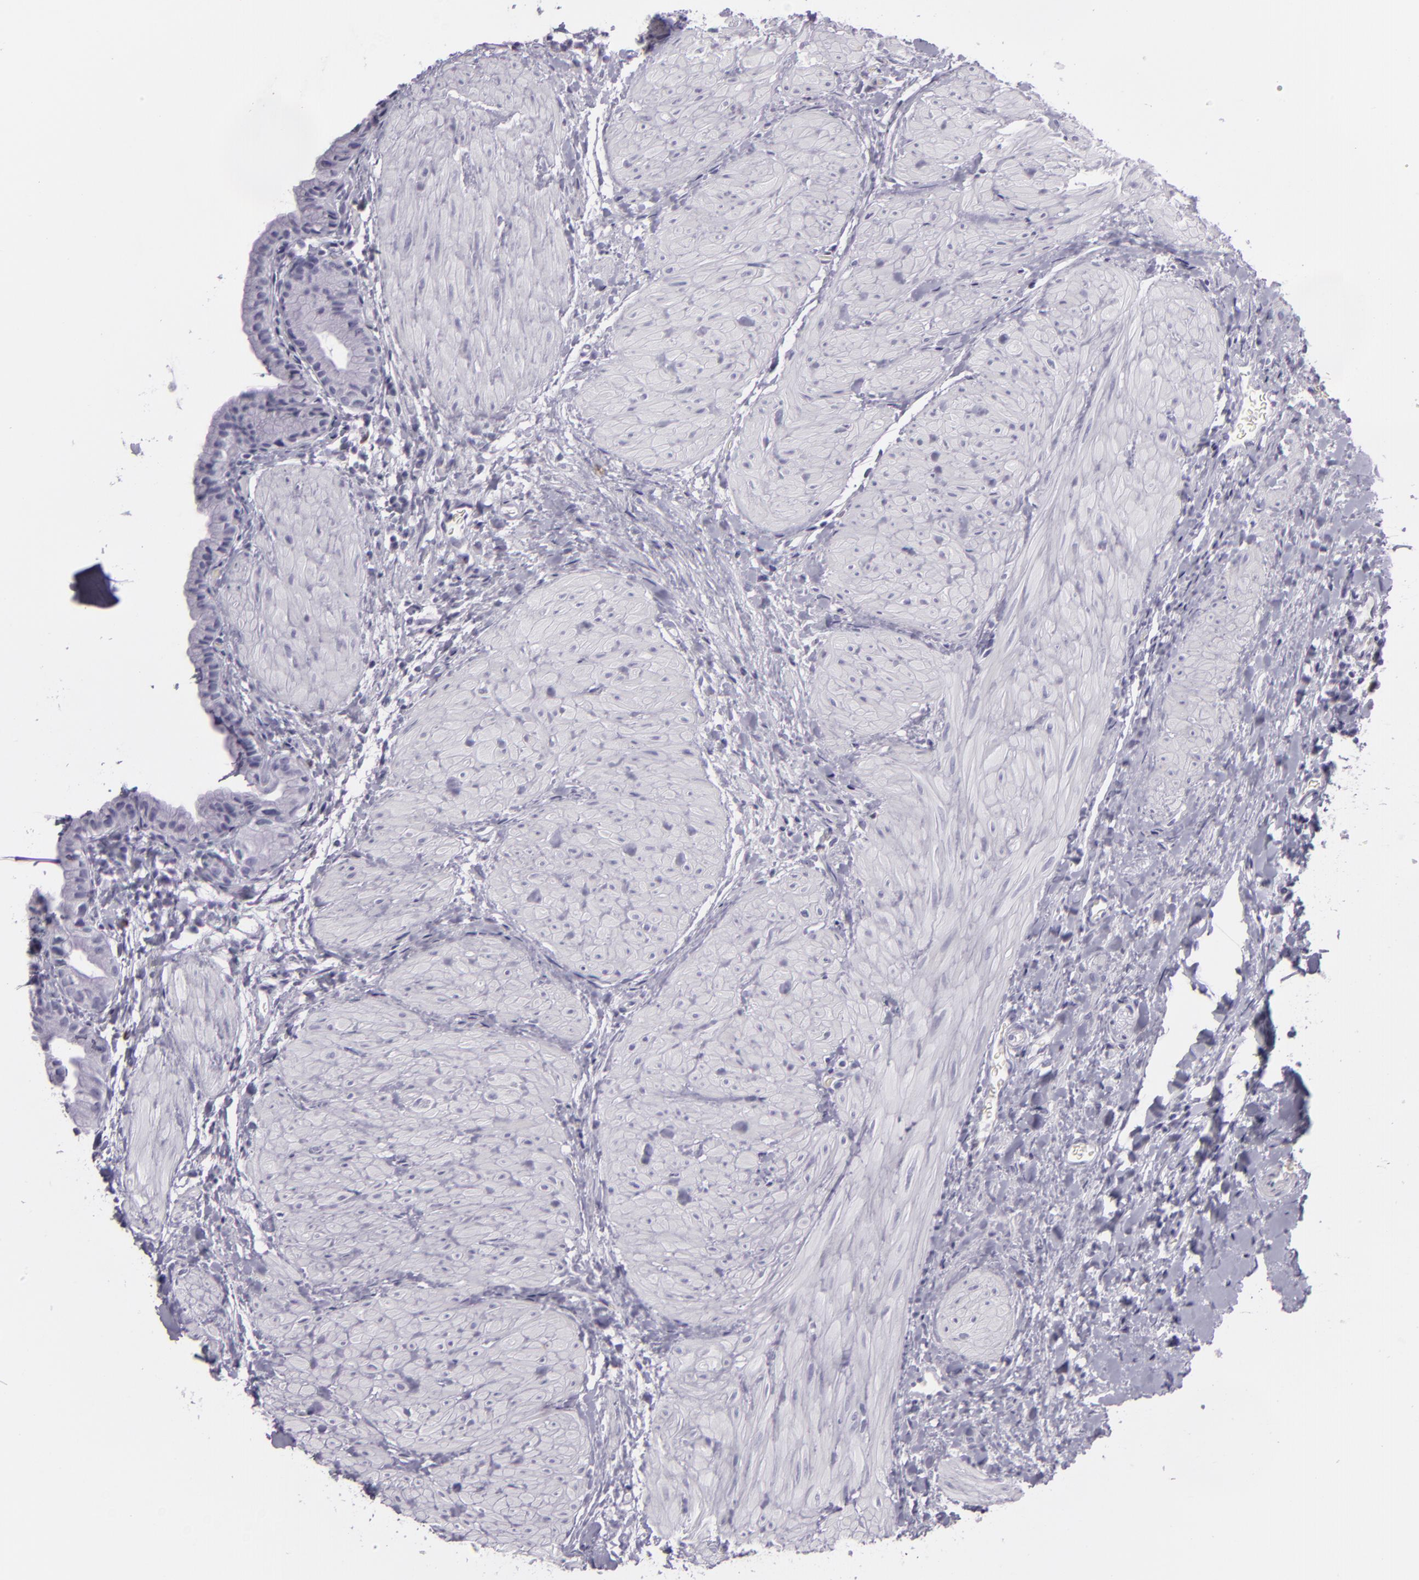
{"staining": {"intensity": "weak", "quantity": "<25%", "location": "nuclear"}, "tissue": "gallbladder", "cell_type": "Glandular cells", "image_type": "normal", "snomed": [{"axis": "morphology", "description": "Normal tissue, NOS"}, {"axis": "morphology", "description": "Inflammation, NOS"}, {"axis": "topography", "description": "Gallbladder"}], "caption": "High power microscopy photomicrograph of an immunohistochemistry (IHC) image of normal gallbladder, revealing no significant expression in glandular cells.", "gene": "MCM3", "patient": {"sex": "male", "age": 66}}